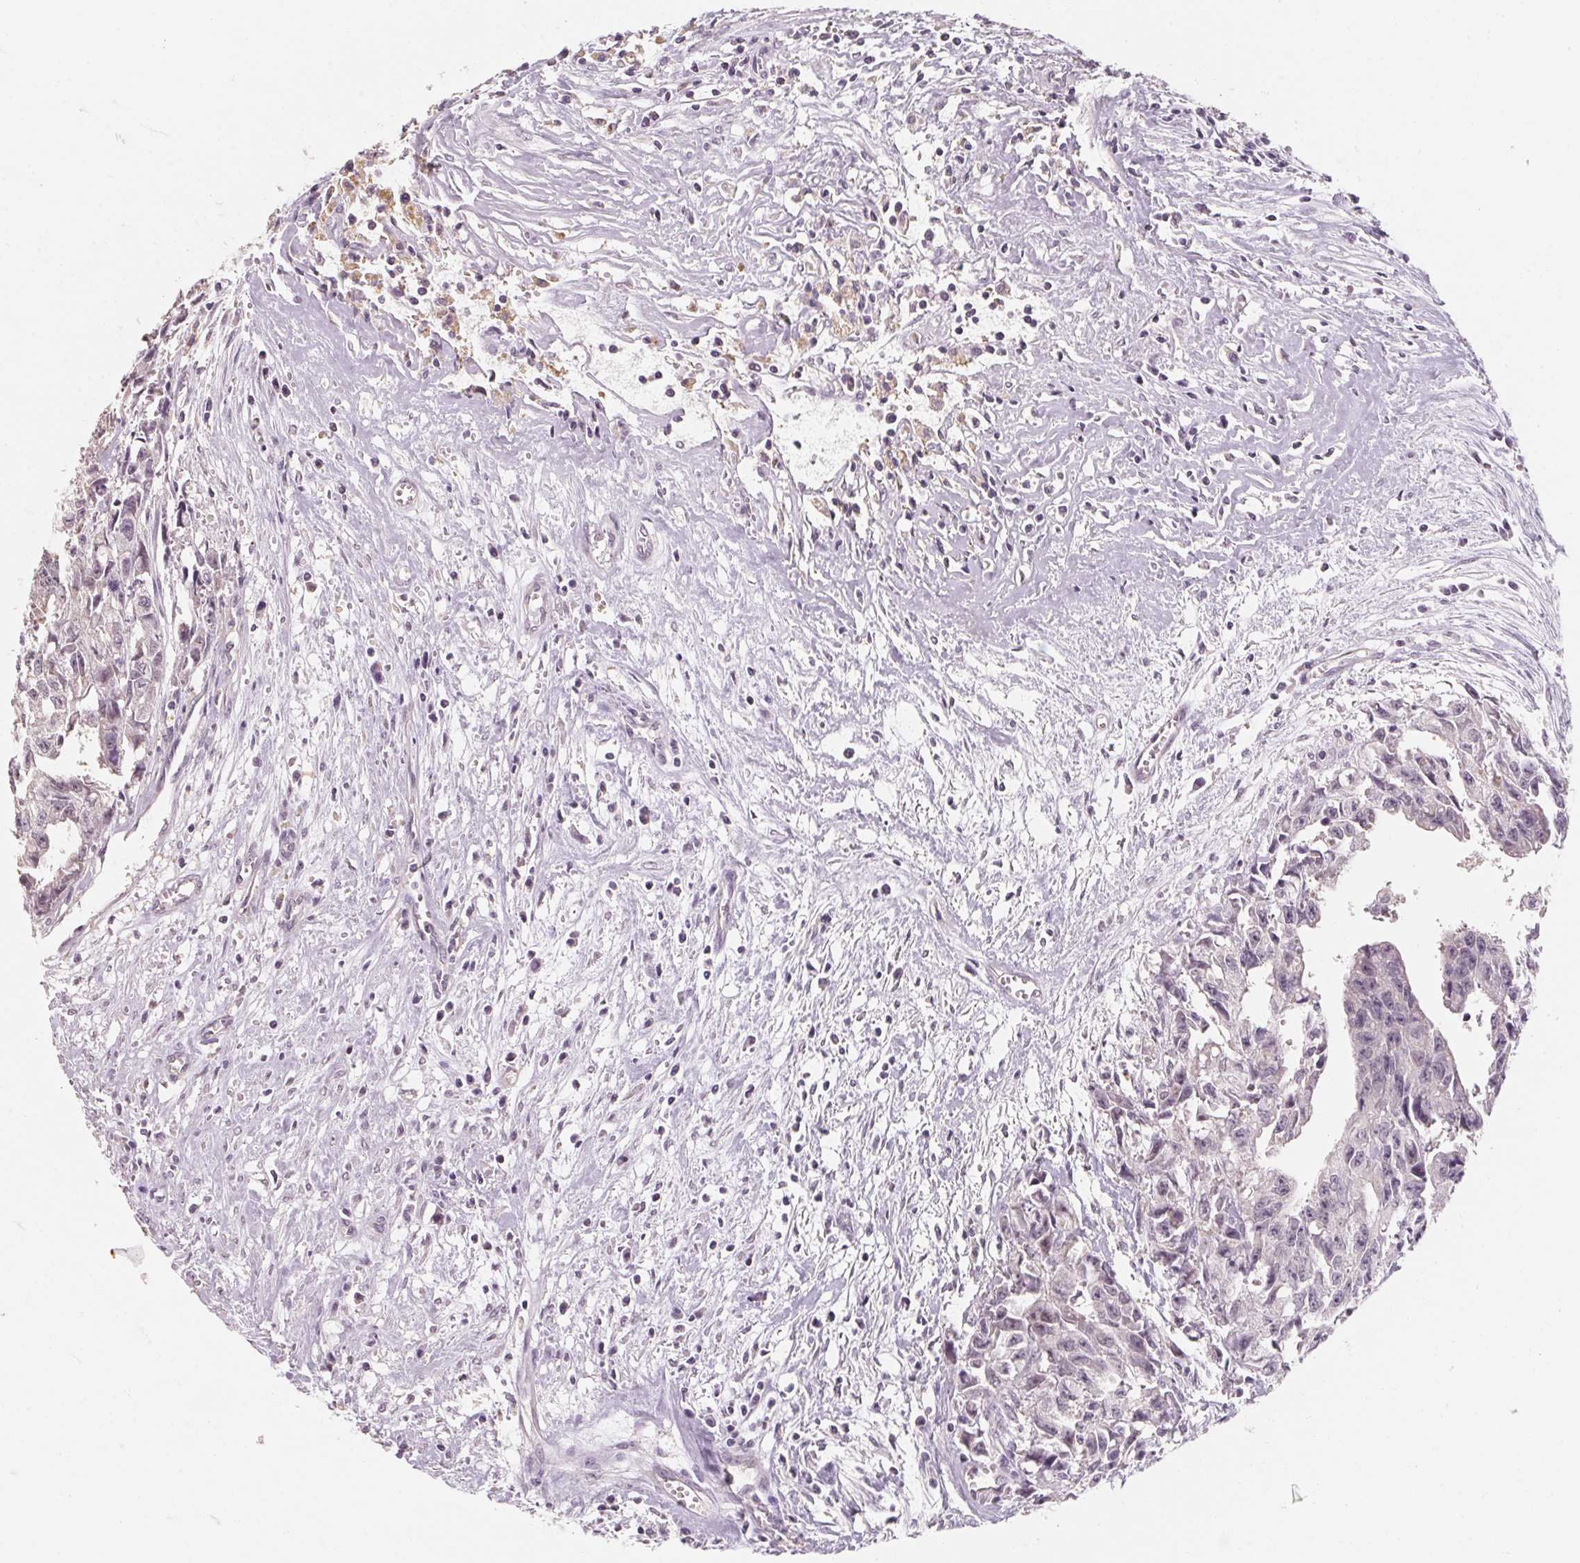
{"staining": {"intensity": "negative", "quantity": "none", "location": "none"}, "tissue": "testis cancer", "cell_type": "Tumor cells", "image_type": "cancer", "snomed": [{"axis": "morphology", "description": "Carcinoma, Embryonal, NOS"}, {"axis": "morphology", "description": "Teratoma, malignant, NOS"}, {"axis": "topography", "description": "Testis"}], "caption": "Tumor cells are negative for protein expression in human testis cancer (embryonal carcinoma).", "gene": "CAPZA3", "patient": {"sex": "male", "age": 24}}